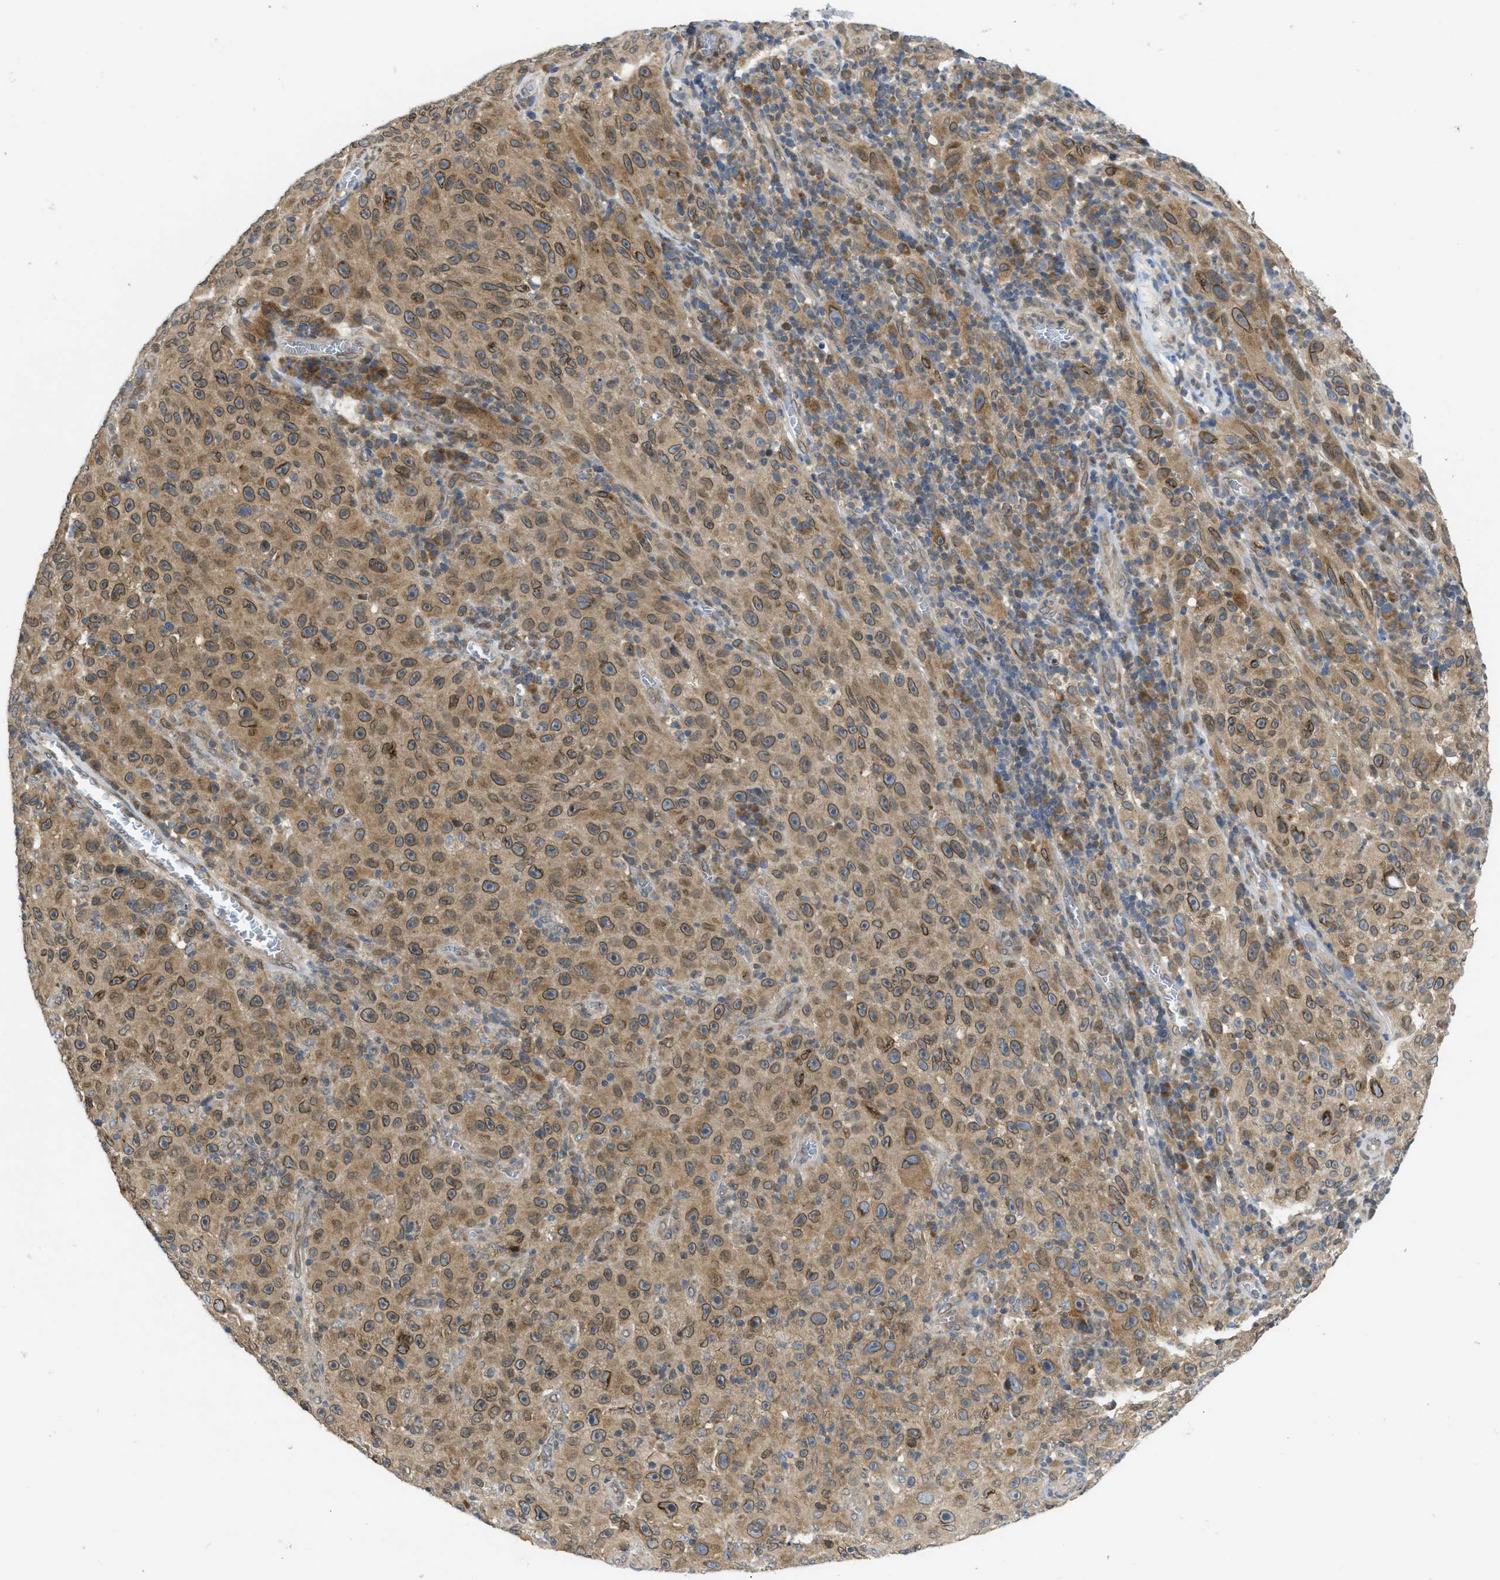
{"staining": {"intensity": "moderate", "quantity": ">75%", "location": "cytoplasmic/membranous"}, "tissue": "melanoma", "cell_type": "Tumor cells", "image_type": "cancer", "snomed": [{"axis": "morphology", "description": "Malignant melanoma, NOS"}, {"axis": "topography", "description": "Skin"}], "caption": "An image of human malignant melanoma stained for a protein displays moderate cytoplasmic/membranous brown staining in tumor cells.", "gene": "EIF2AK3", "patient": {"sex": "female", "age": 82}}